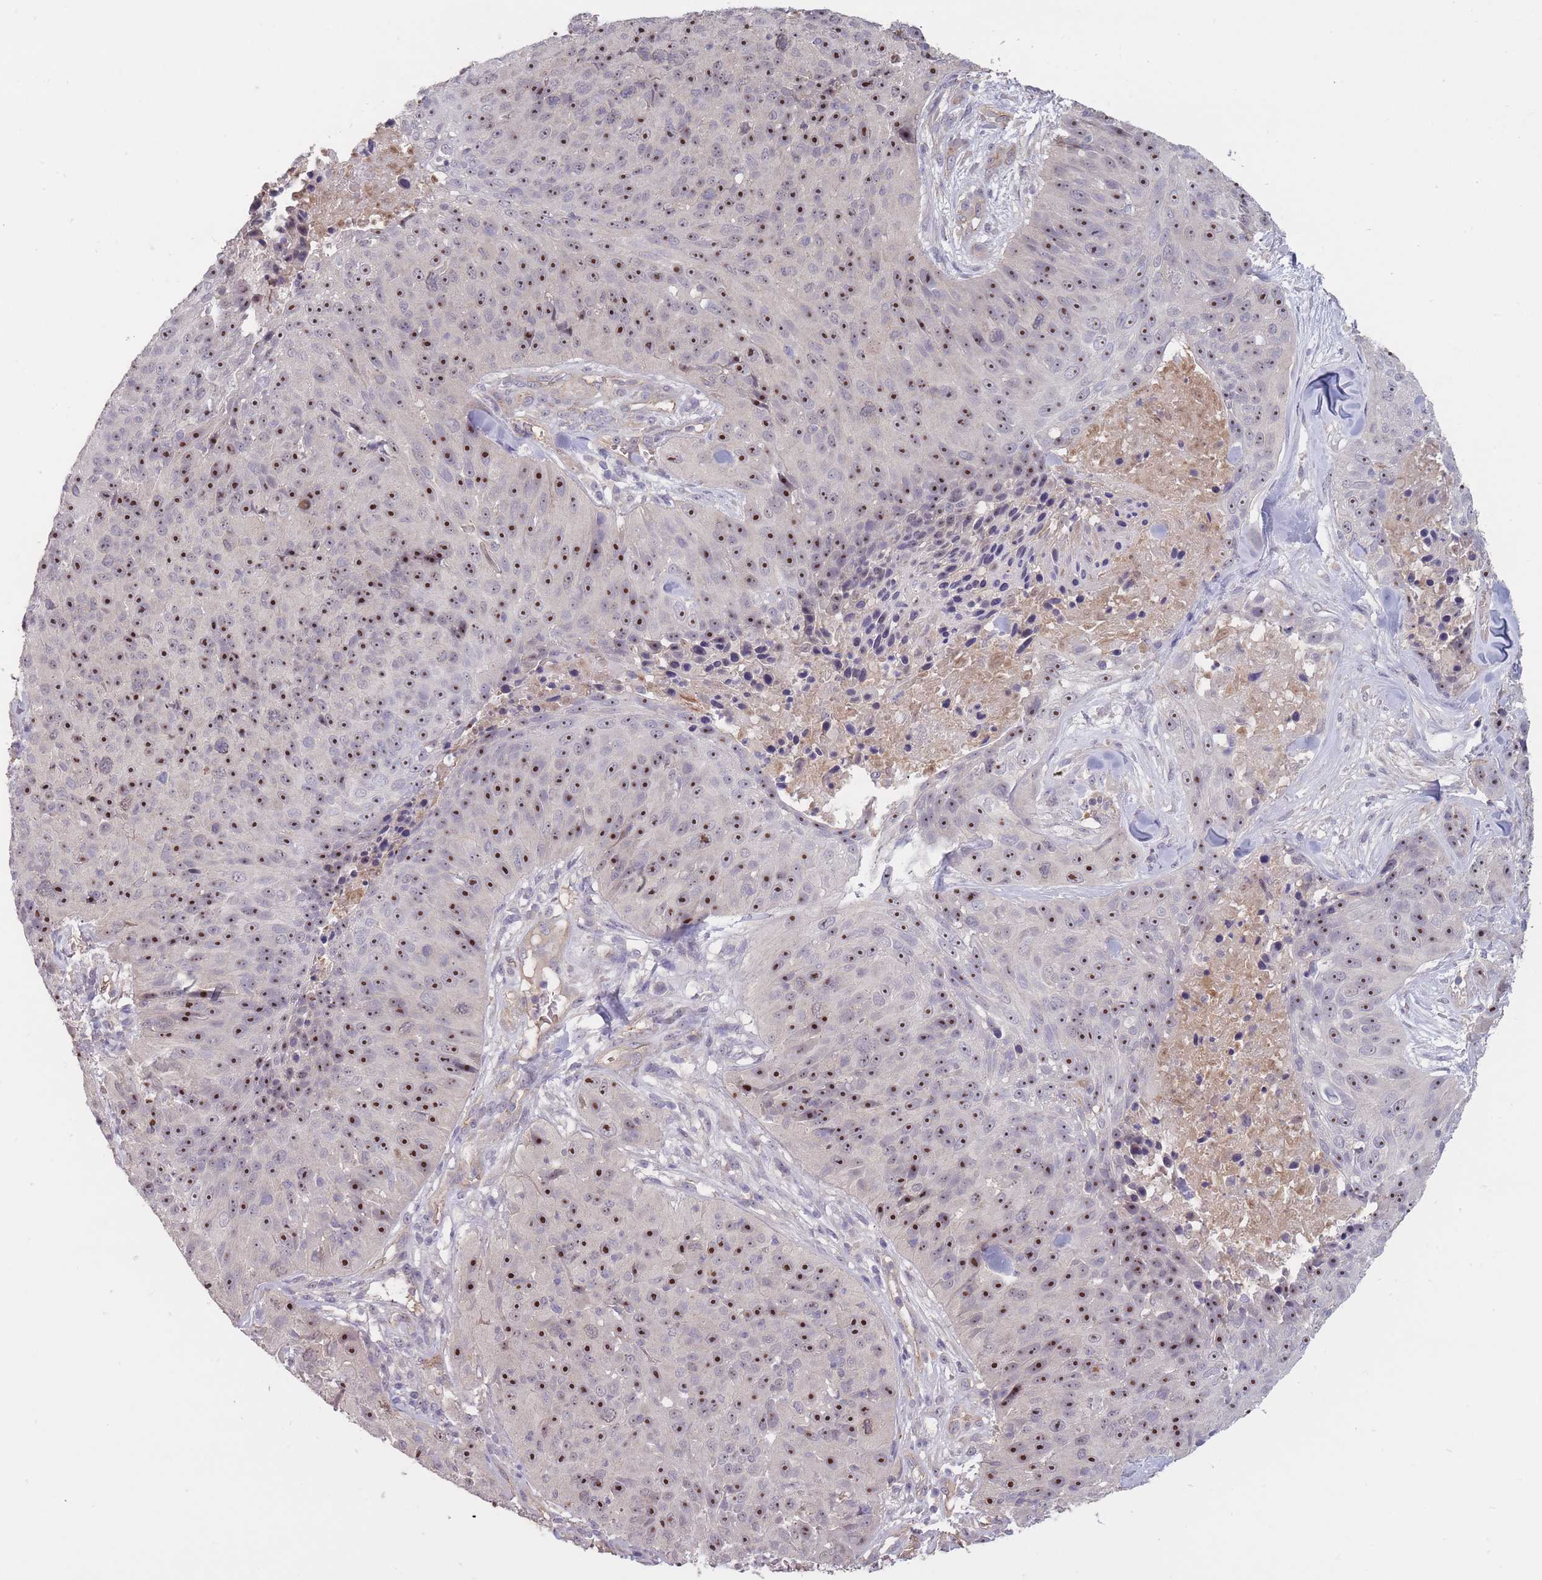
{"staining": {"intensity": "moderate", "quantity": ">75%", "location": "nuclear"}, "tissue": "skin cancer", "cell_type": "Tumor cells", "image_type": "cancer", "snomed": [{"axis": "morphology", "description": "Squamous cell carcinoma, NOS"}, {"axis": "topography", "description": "Skin"}], "caption": "This is a micrograph of immunohistochemistry (IHC) staining of skin cancer, which shows moderate expression in the nuclear of tumor cells.", "gene": "KIAA1755", "patient": {"sex": "female", "age": 87}}